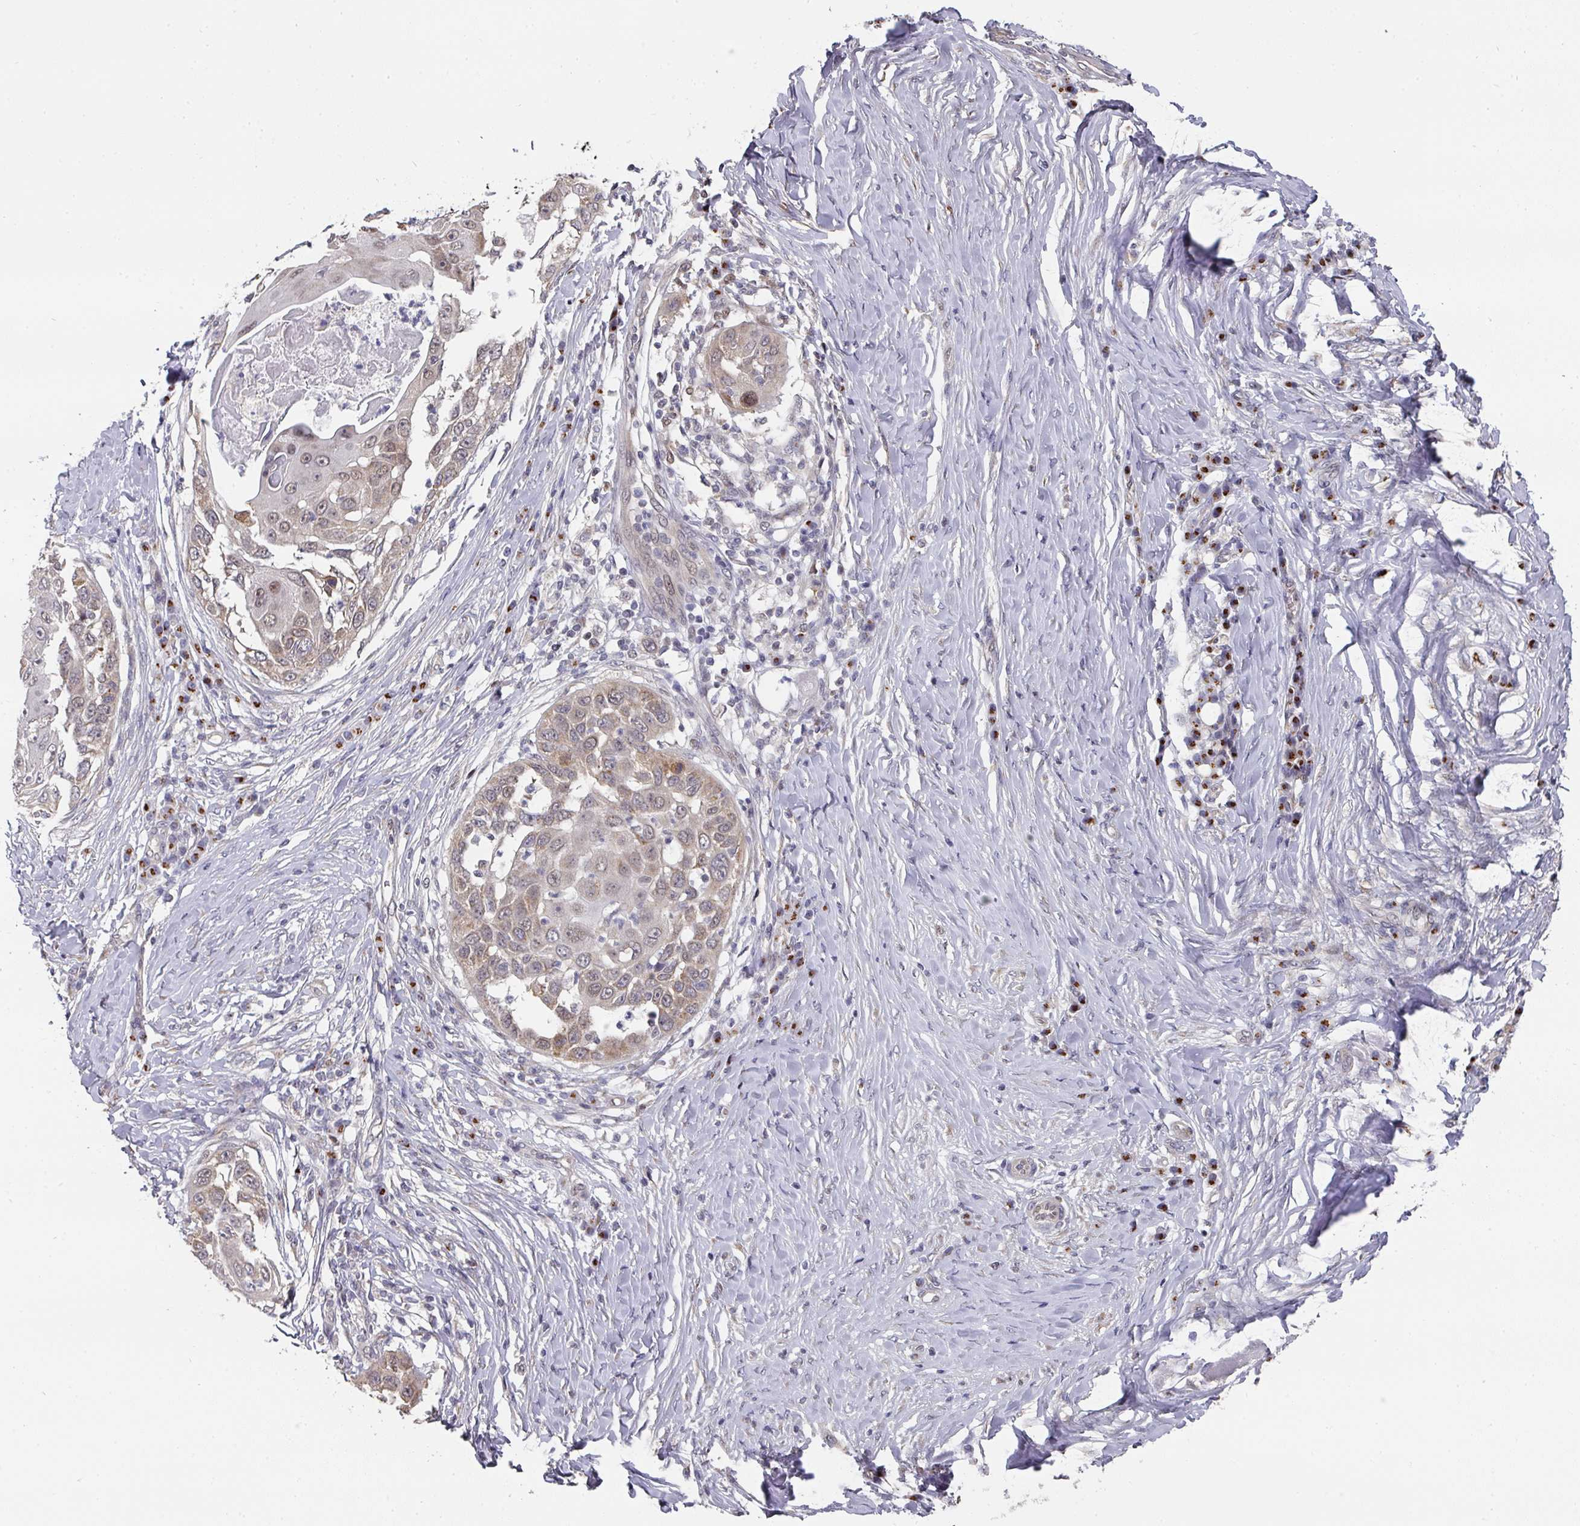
{"staining": {"intensity": "moderate", "quantity": "<25%", "location": "cytoplasmic/membranous,nuclear"}, "tissue": "skin cancer", "cell_type": "Tumor cells", "image_type": "cancer", "snomed": [{"axis": "morphology", "description": "Squamous cell carcinoma, NOS"}, {"axis": "topography", "description": "Skin"}], "caption": "Human skin squamous cell carcinoma stained with a protein marker shows moderate staining in tumor cells.", "gene": "C18orf25", "patient": {"sex": "female", "age": 44}}